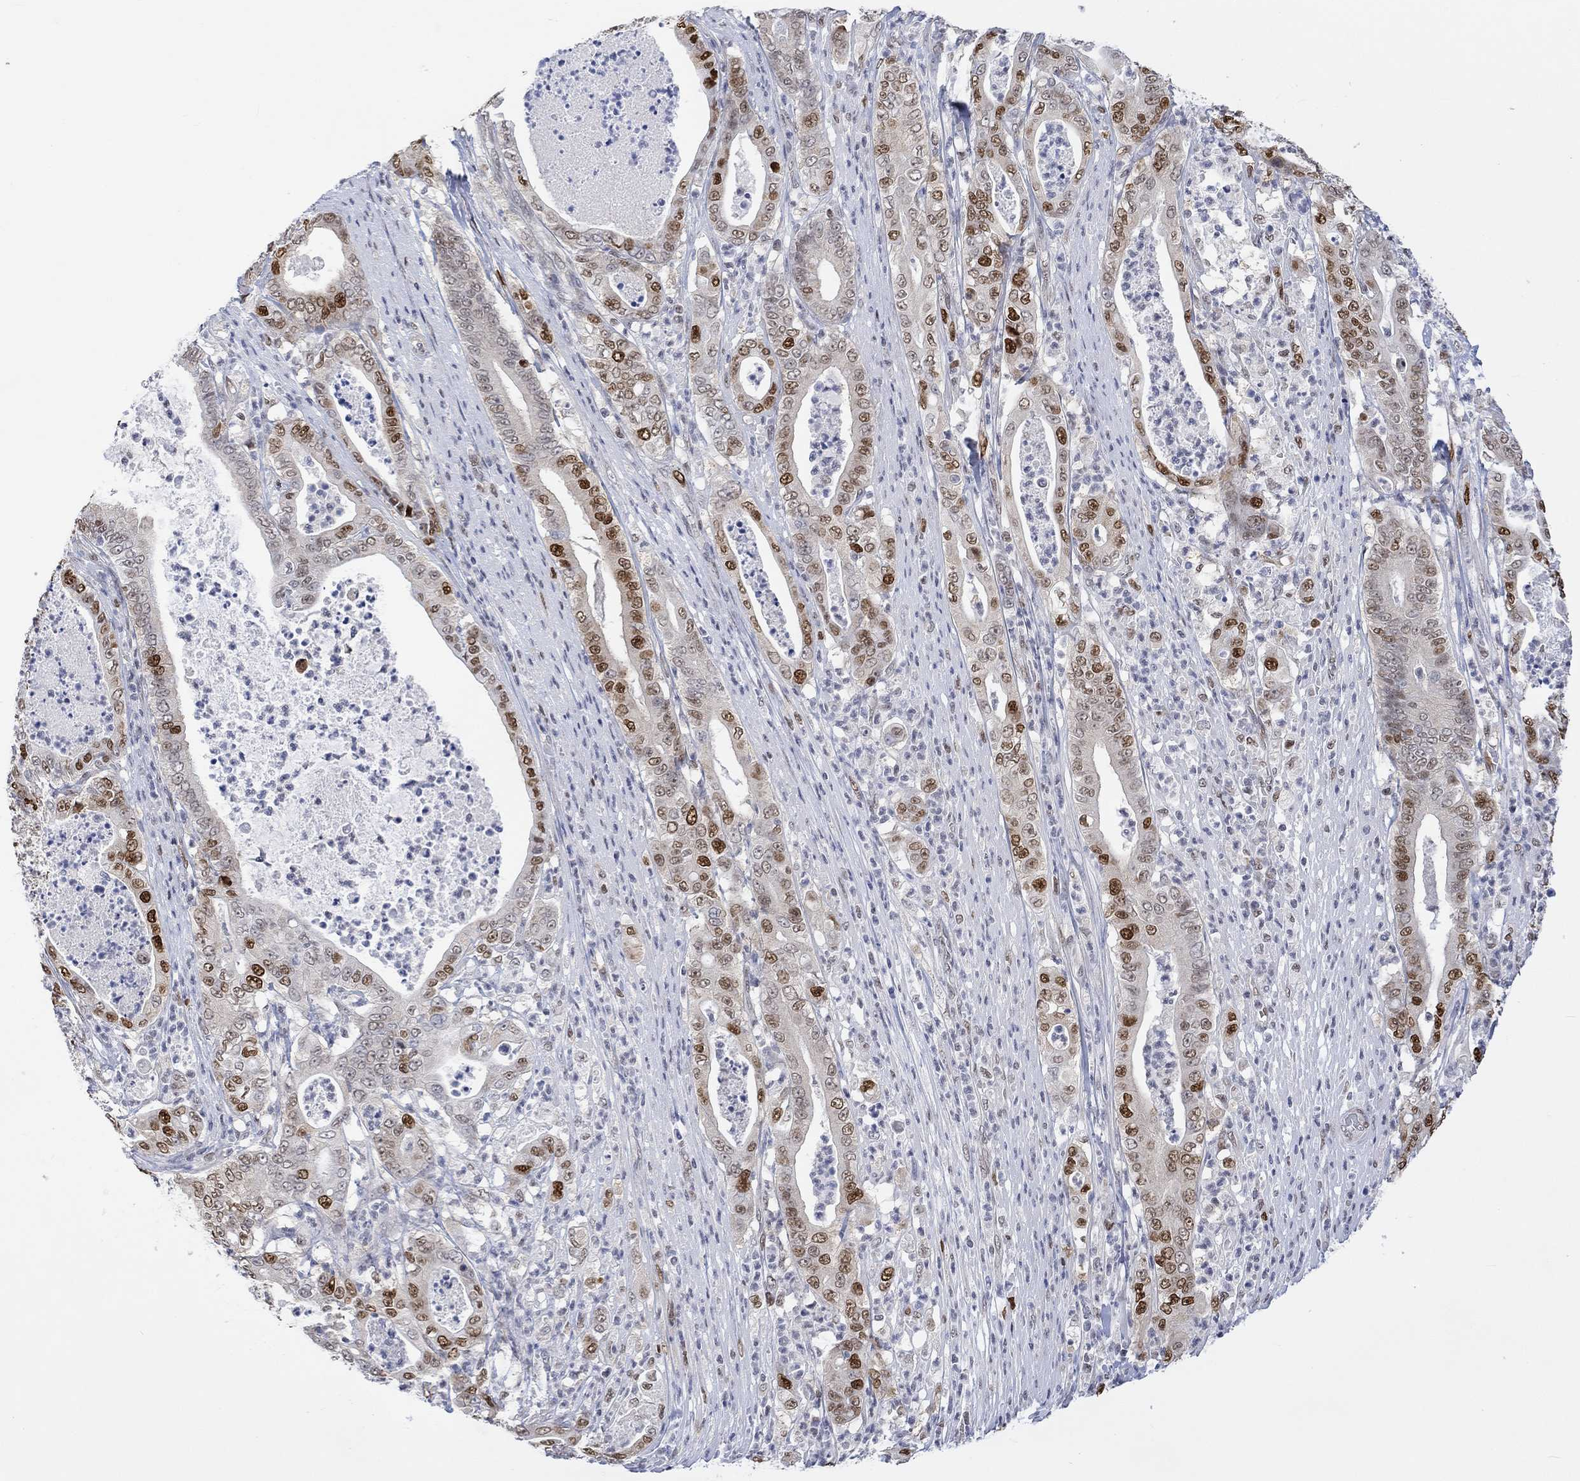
{"staining": {"intensity": "strong", "quantity": "<25%", "location": "nuclear"}, "tissue": "pancreatic cancer", "cell_type": "Tumor cells", "image_type": "cancer", "snomed": [{"axis": "morphology", "description": "Adenocarcinoma, NOS"}, {"axis": "topography", "description": "Pancreas"}], "caption": "Pancreatic cancer (adenocarcinoma) was stained to show a protein in brown. There is medium levels of strong nuclear positivity in approximately <25% of tumor cells. The protein is shown in brown color, while the nuclei are stained blue.", "gene": "RAD54L2", "patient": {"sex": "male", "age": 71}}